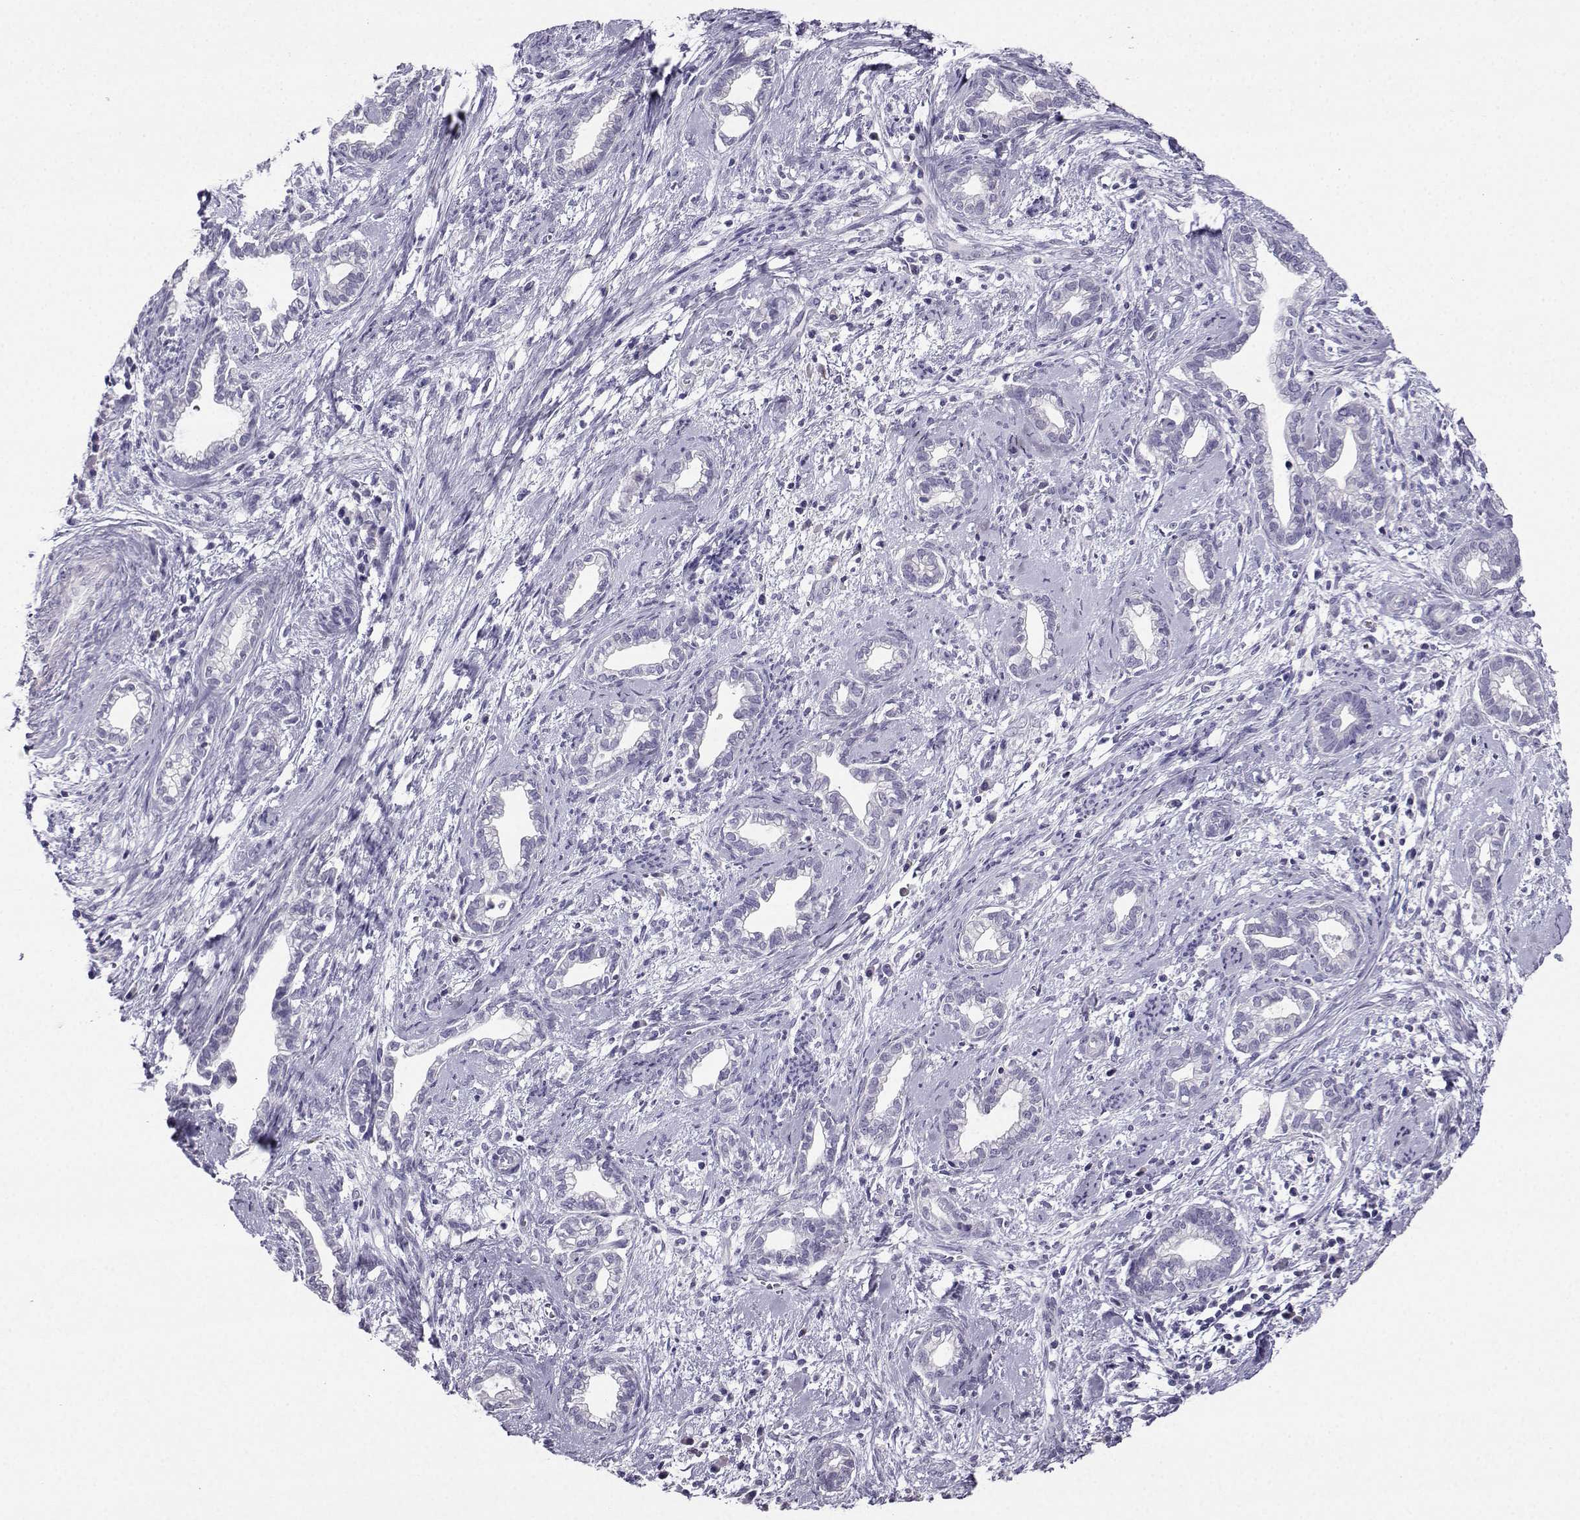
{"staining": {"intensity": "negative", "quantity": "none", "location": "none"}, "tissue": "cervical cancer", "cell_type": "Tumor cells", "image_type": "cancer", "snomed": [{"axis": "morphology", "description": "Adenocarcinoma, NOS"}, {"axis": "topography", "description": "Cervix"}], "caption": "A micrograph of cervical adenocarcinoma stained for a protein reveals no brown staining in tumor cells.", "gene": "CRYBB1", "patient": {"sex": "female", "age": 62}}